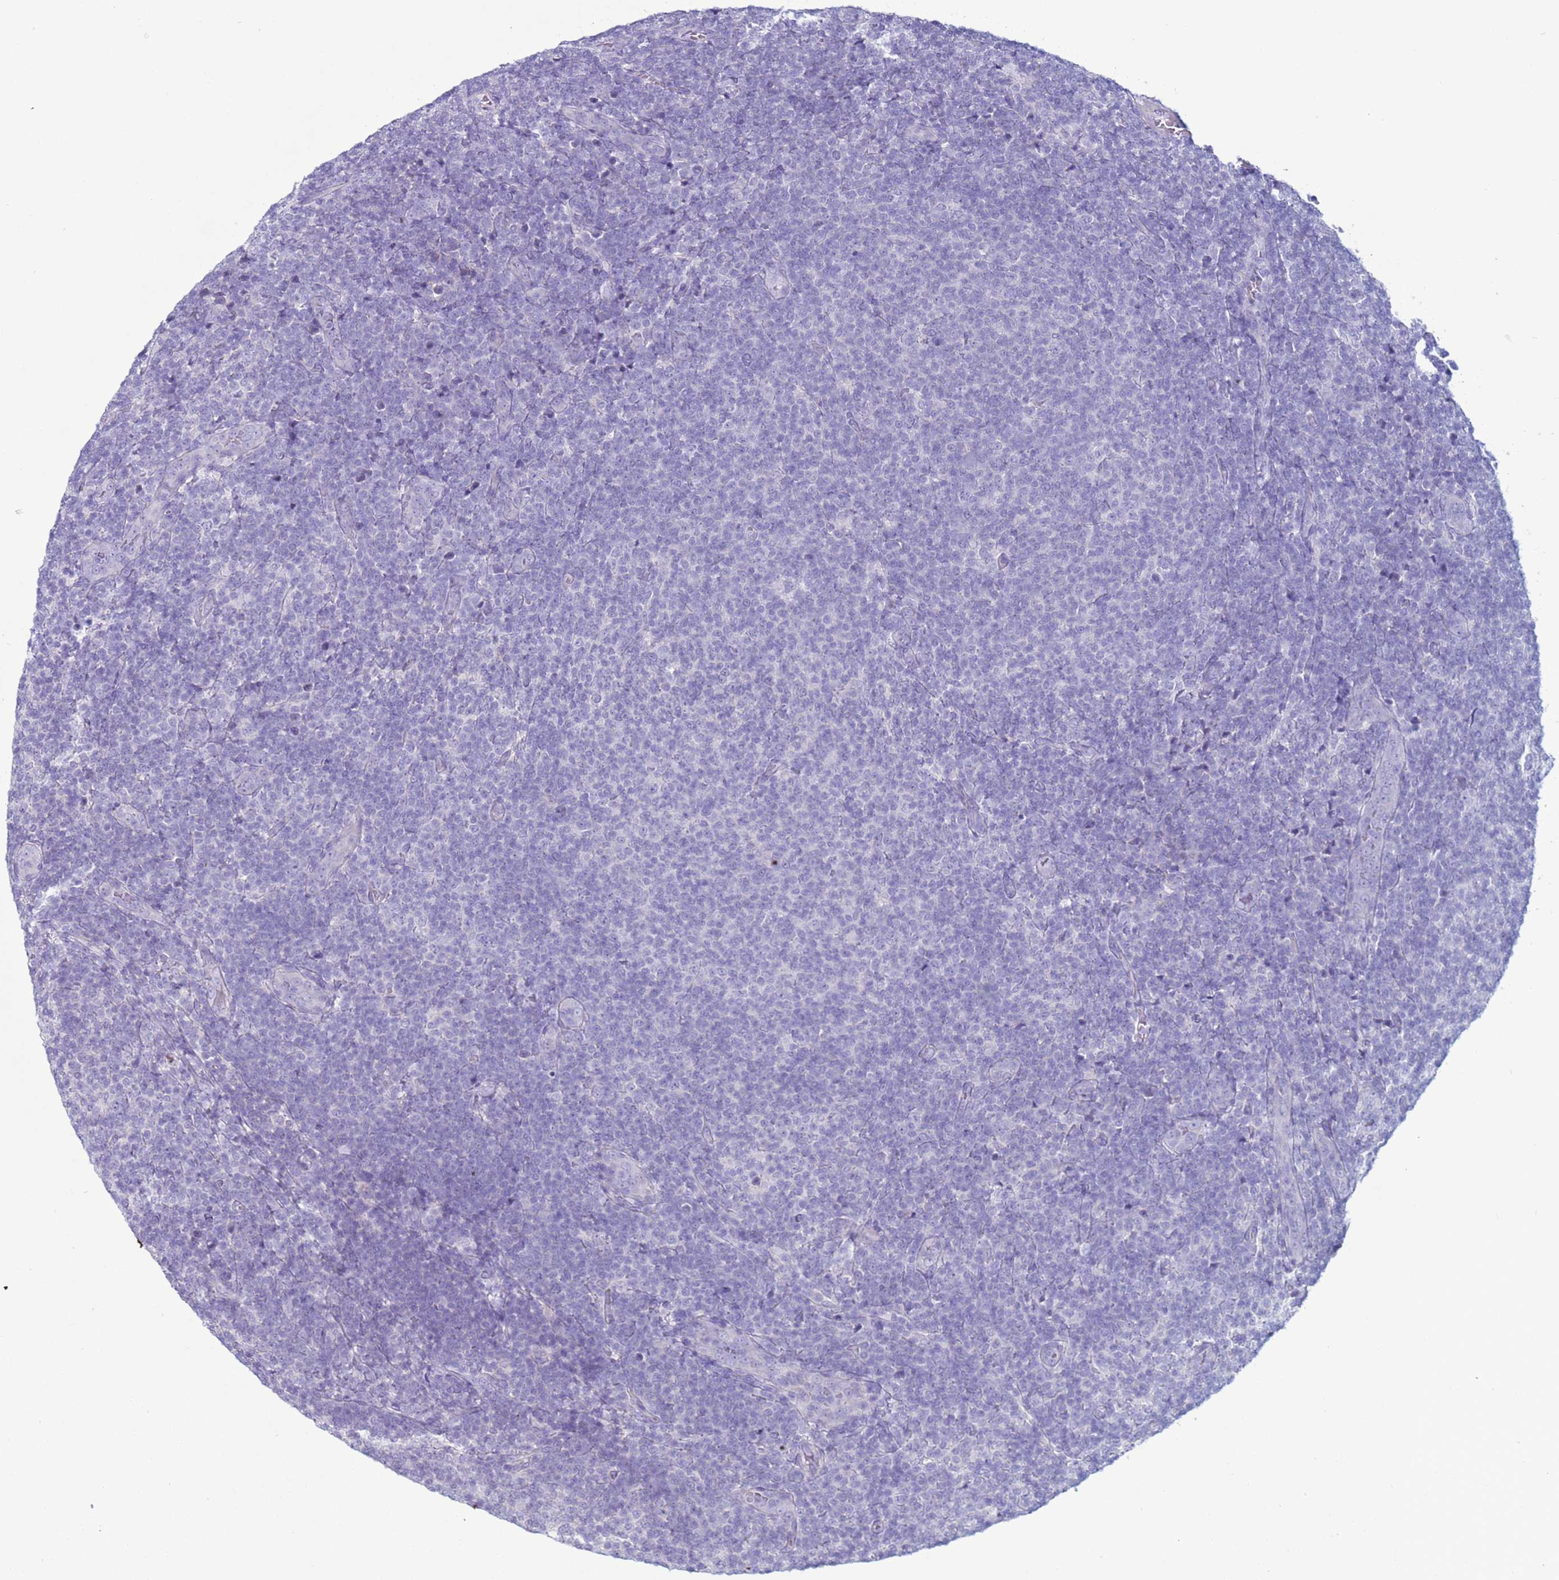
{"staining": {"intensity": "negative", "quantity": "none", "location": "none"}, "tissue": "lymphoma", "cell_type": "Tumor cells", "image_type": "cancer", "snomed": [{"axis": "morphology", "description": "Malignant lymphoma, non-Hodgkin's type, Low grade"}, {"axis": "topography", "description": "Lymph node"}], "caption": "The photomicrograph exhibits no staining of tumor cells in lymphoma.", "gene": "CST4", "patient": {"sex": "male", "age": 66}}